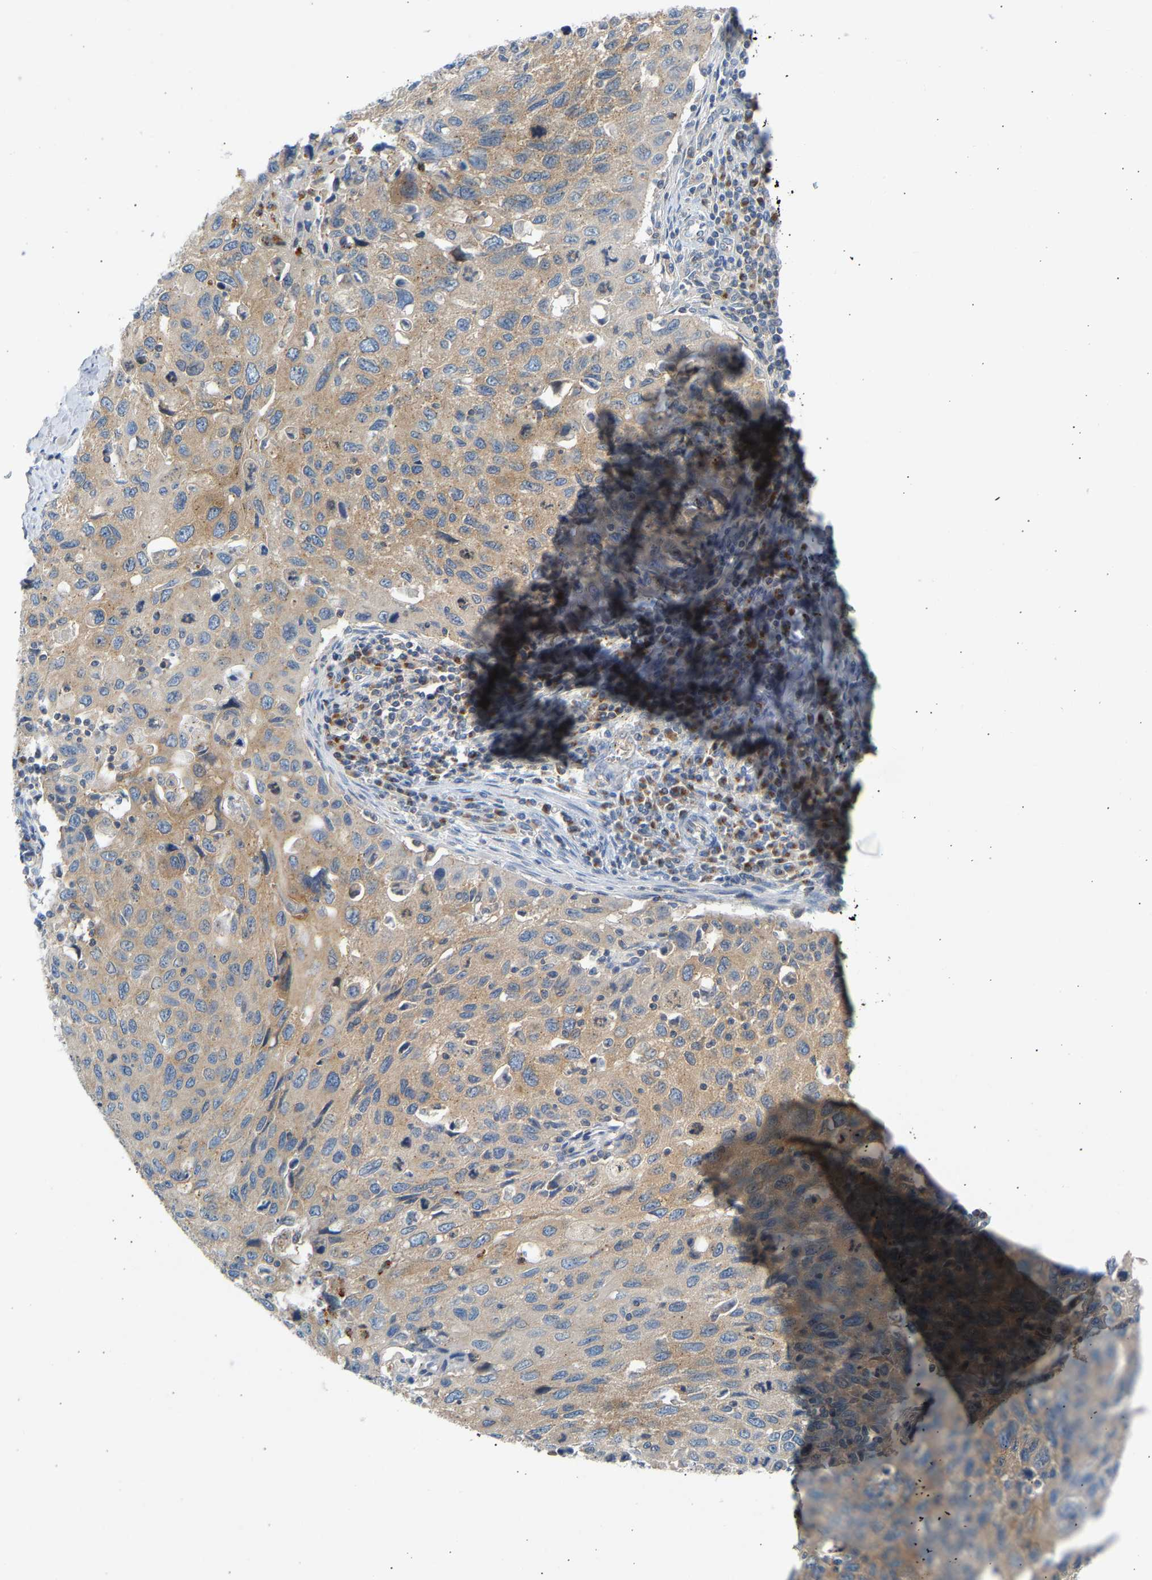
{"staining": {"intensity": "weak", "quantity": ">75%", "location": "cytoplasmic/membranous"}, "tissue": "cervical cancer", "cell_type": "Tumor cells", "image_type": "cancer", "snomed": [{"axis": "morphology", "description": "Squamous cell carcinoma, NOS"}, {"axis": "topography", "description": "Cervix"}], "caption": "Immunohistochemistry (IHC) micrograph of neoplastic tissue: cervical cancer stained using IHC reveals low levels of weak protein expression localized specifically in the cytoplasmic/membranous of tumor cells, appearing as a cytoplasmic/membranous brown color.", "gene": "TRIM50", "patient": {"sex": "female", "age": 53}}